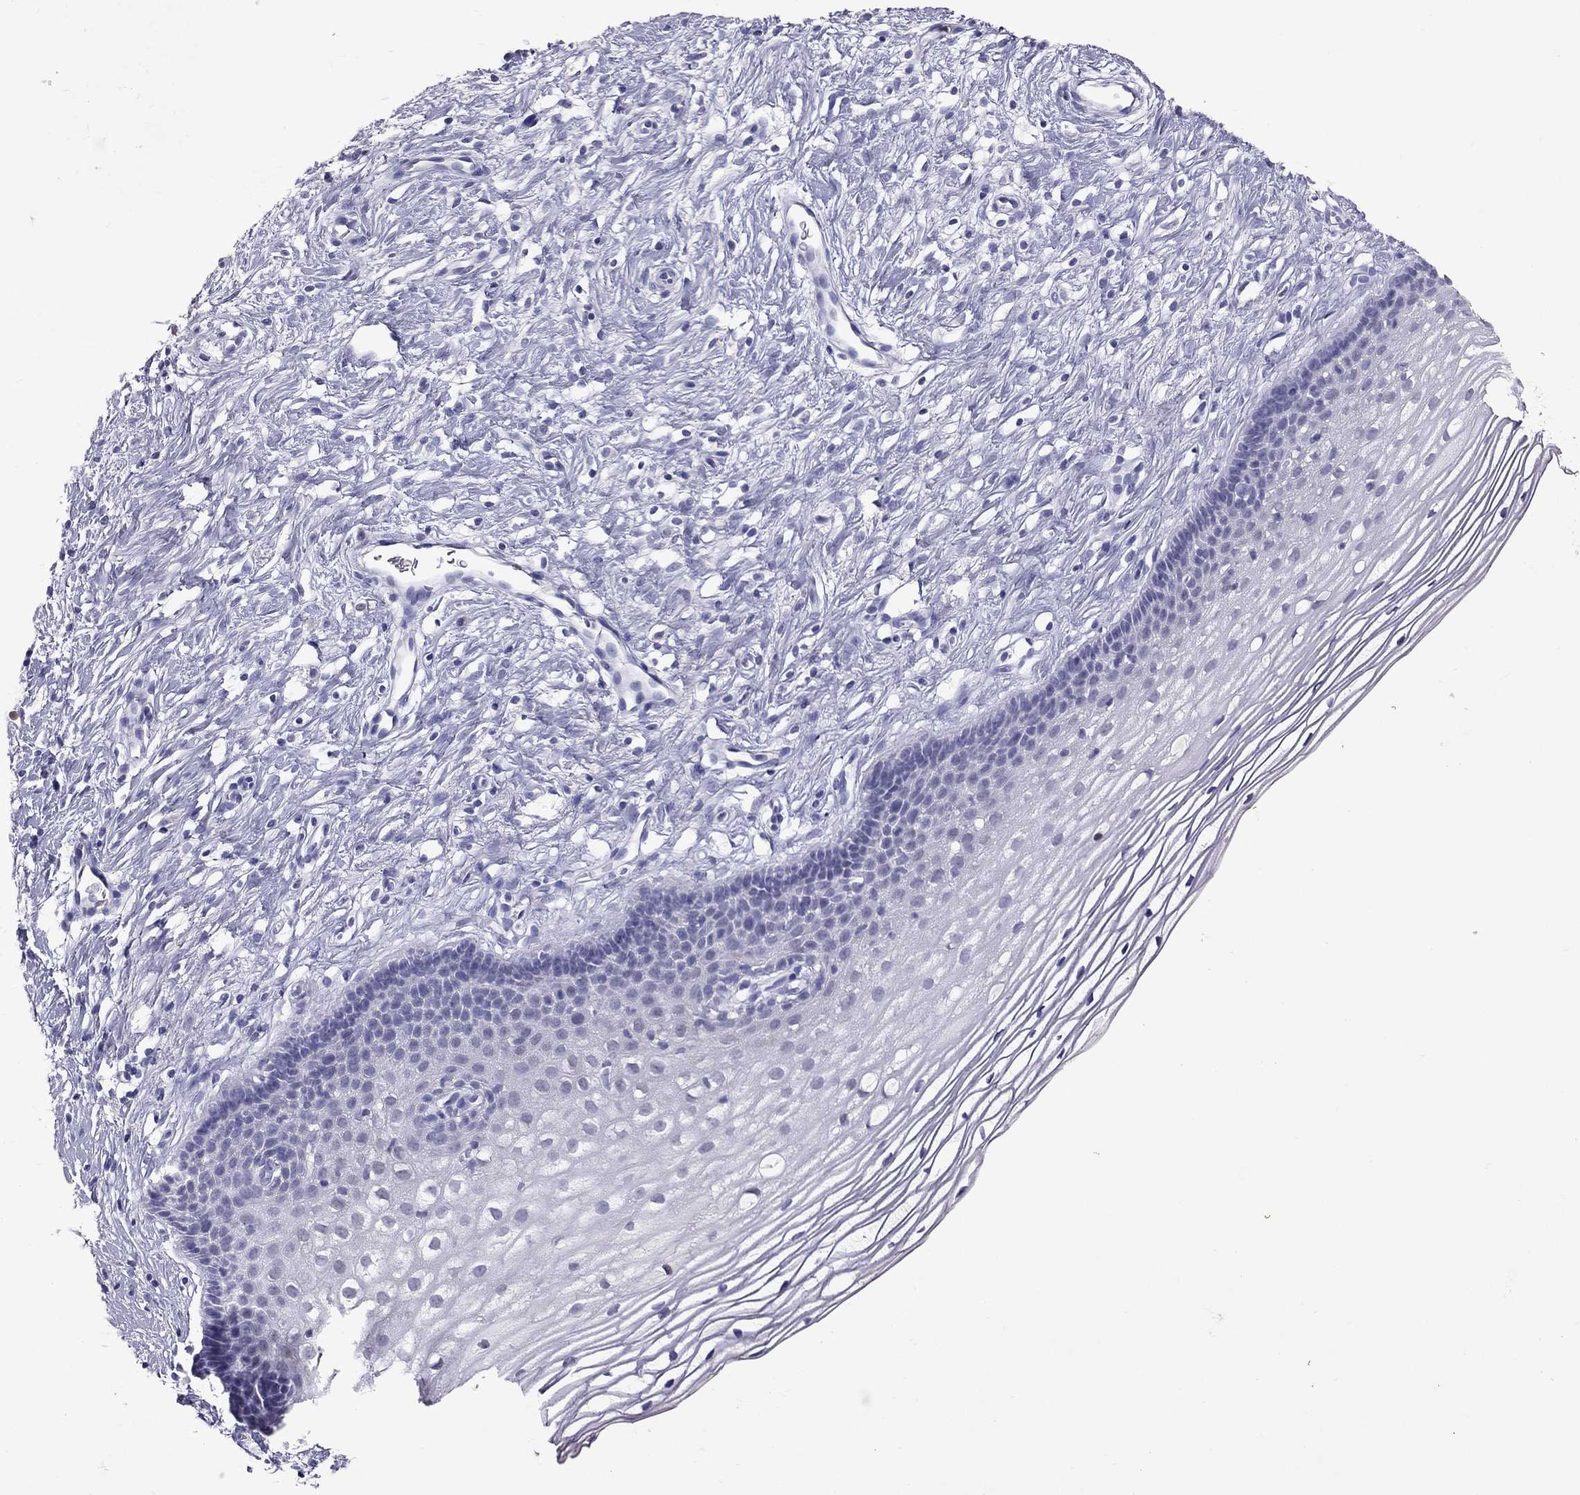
{"staining": {"intensity": "negative", "quantity": "none", "location": "none"}, "tissue": "cervix", "cell_type": "Glandular cells", "image_type": "normal", "snomed": [{"axis": "morphology", "description": "Normal tissue, NOS"}, {"axis": "topography", "description": "Cervix"}], "caption": "Normal cervix was stained to show a protein in brown. There is no significant expression in glandular cells. Brightfield microscopy of immunohistochemistry stained with DAB (3,3'-diaminobenzidine) (brown) and hematoxylin (blue), captured at high magnification.", "gene": "PSMB11", "patient": {"sex": "female", "age": 39}}